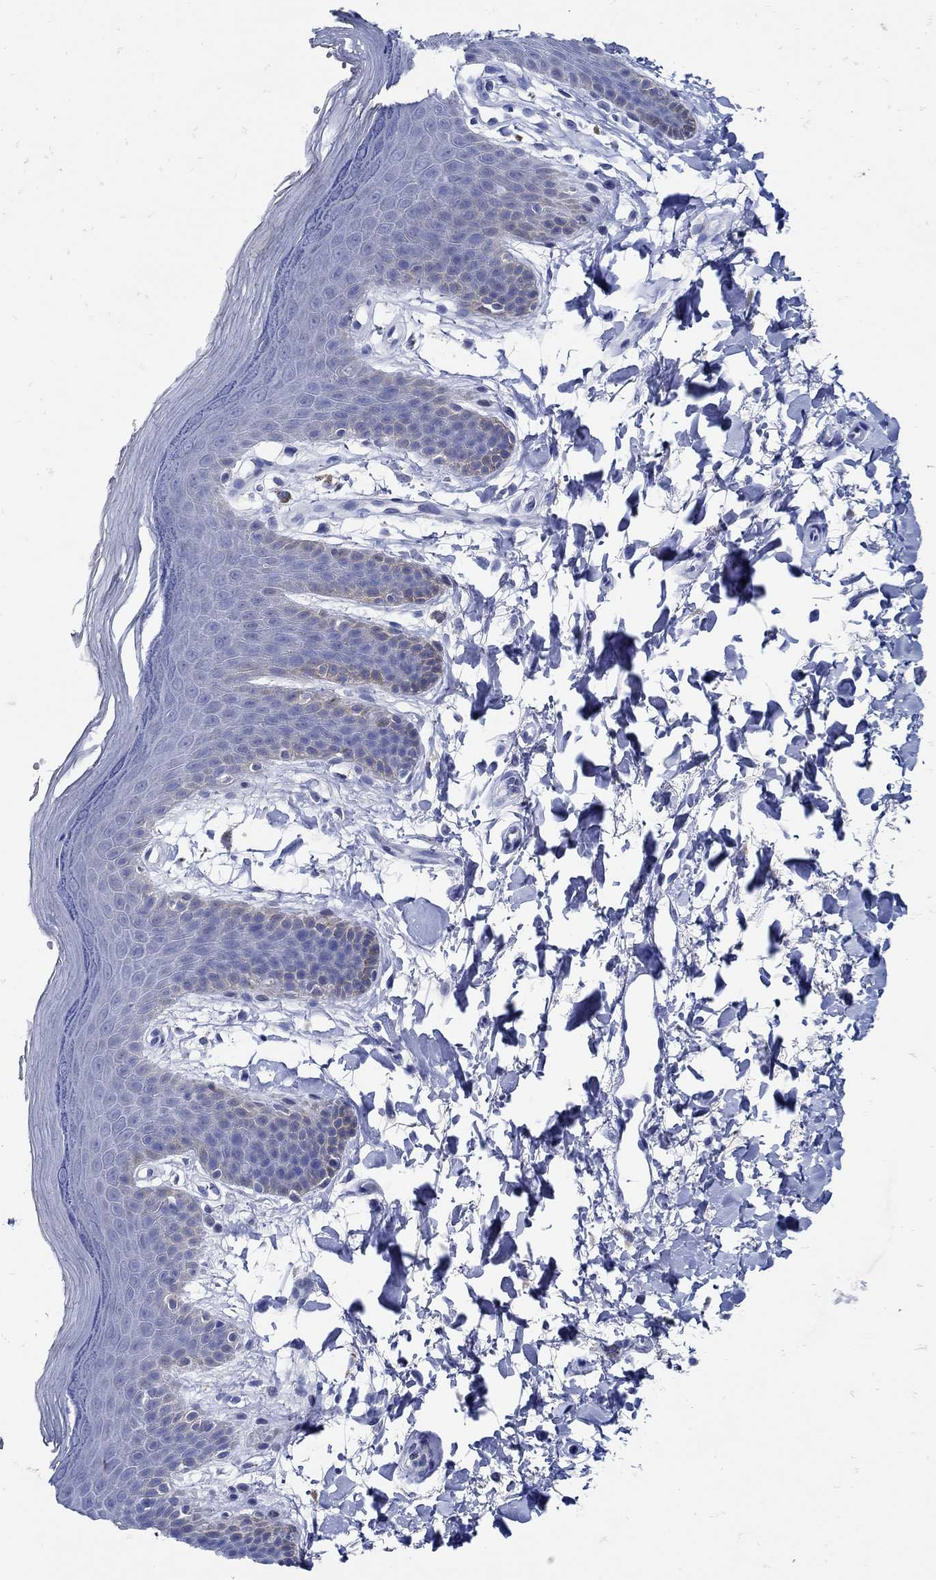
{"staining": {"intensity": "weak", "quantity": "<25%", "location": "cytoplasmic/membranous"}, "tissue": "skin", "cell_type": "Epidermal cells", "image_type": "normal", "snomed": [{"axis": "morphology", "description": "Normal tissue, NOS"}, {"axis": "topography", "description": "Anal"}], "caption": "DAB immunohistochemical staining of unremarkable human skin exhibits no significant expression in epidermal cells. (DAB (3,3'-diaminobenzidine) immunohistochemistry (IHC), high magnification).", "gene": "NOS1", "patient": {"sex": "male", "age": 53}}